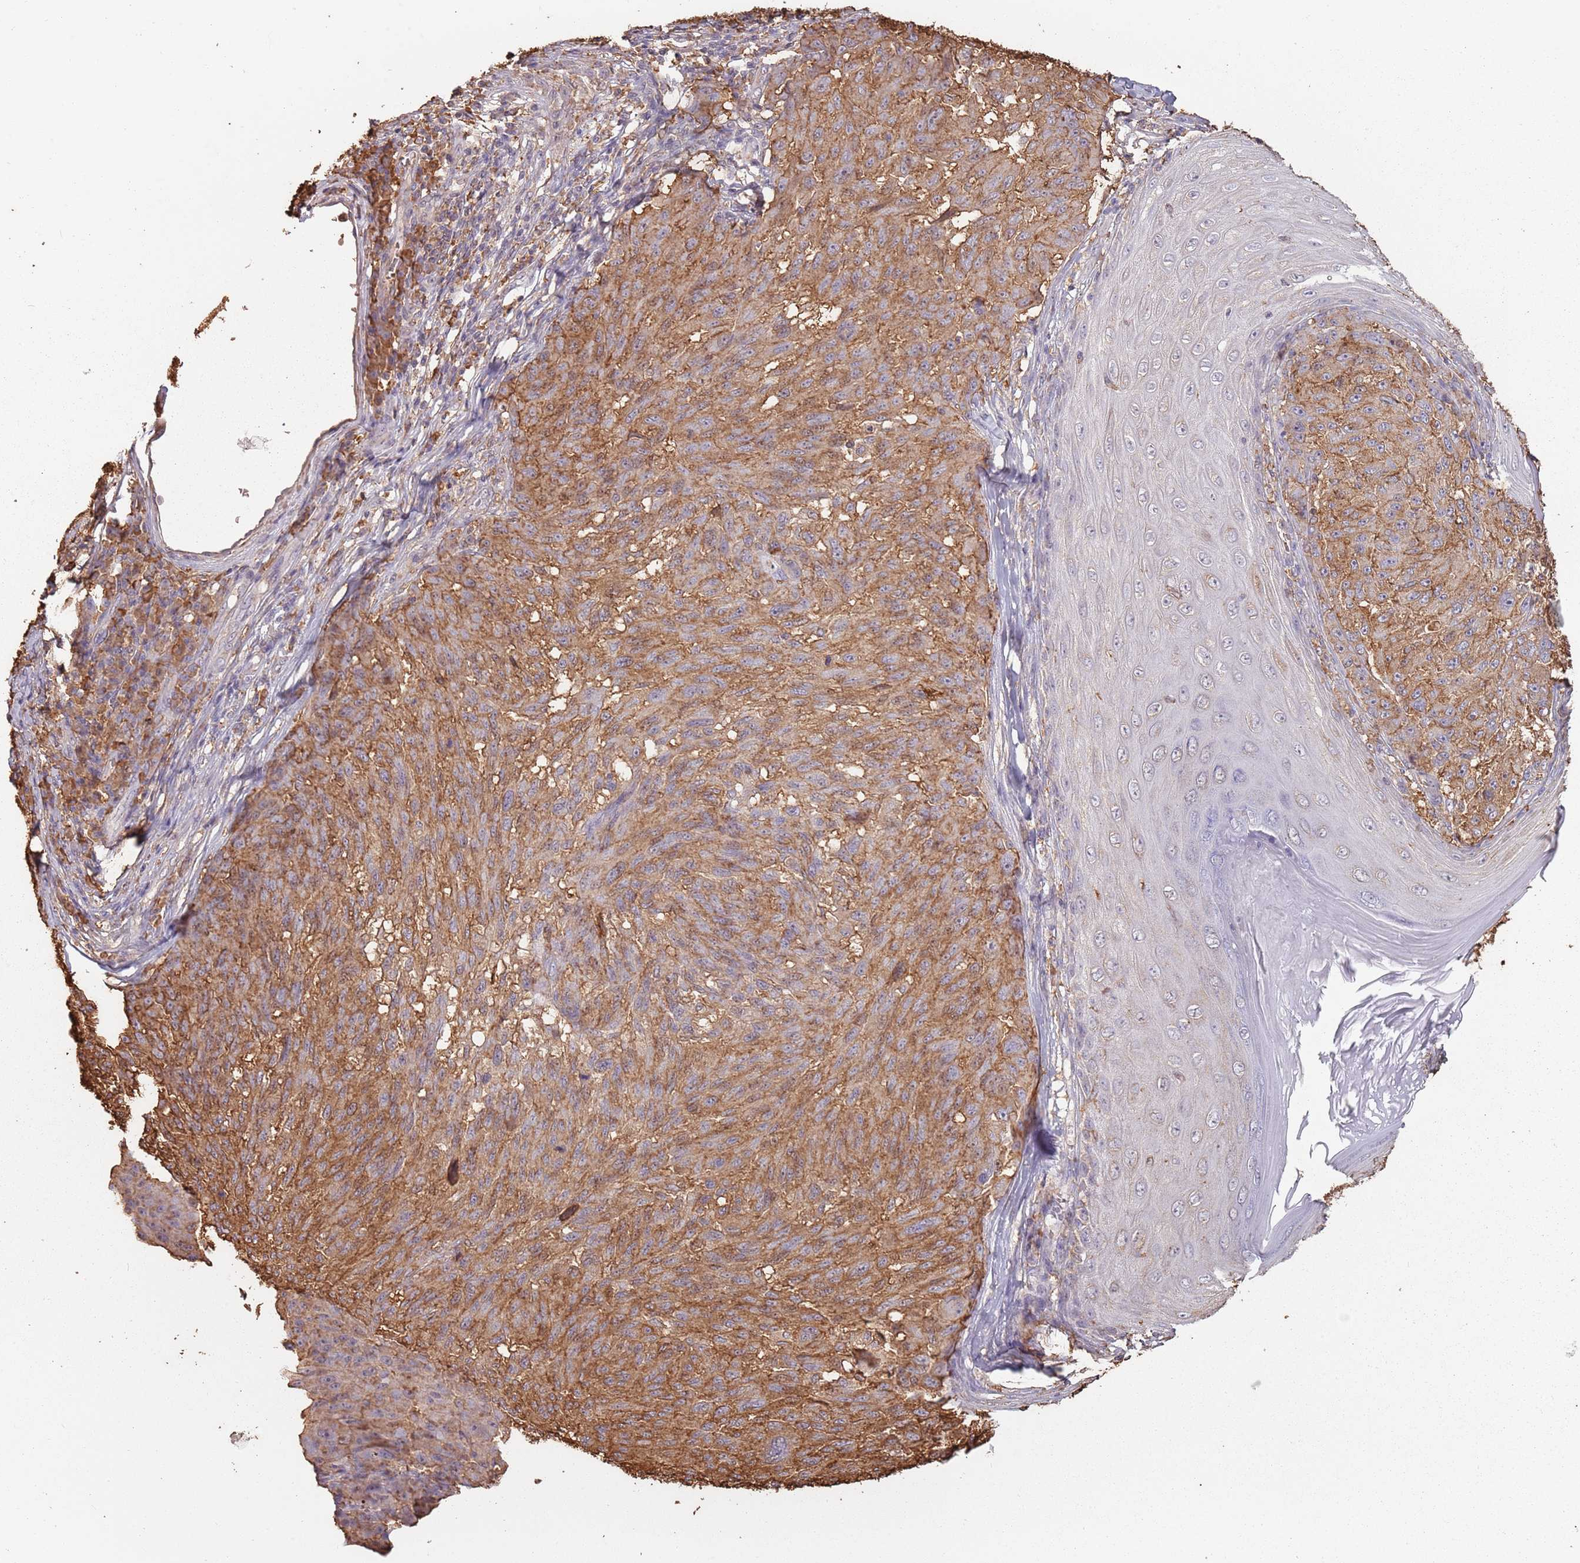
{"staining": {"intensity": "moderate", "quantity": ">75%", "location": "cytoplasmic/membranous"}, "tissue": "melanoma", "cell_type": "Tumor cells", "image_type": "cancer", "snomed": [{"axis": "morphology", "description": "Malignant melanoma, NOS"}, {"axis": "topography", "description": "Skin"}], "caption": "Brown immunohistochemical staining in malignant melanoma exhibits moderate cytoplasmic/membranous staining in approximately >75% of tumor cells. The protein of interest is stained brown, and the nuclei are stained in blue (DAB (3,3'-diaminobenzidine) IHC with brightfield microscopy, high magnification).", "gene": "ATOSB", "patient": {"sex": "male", "age": 53}}